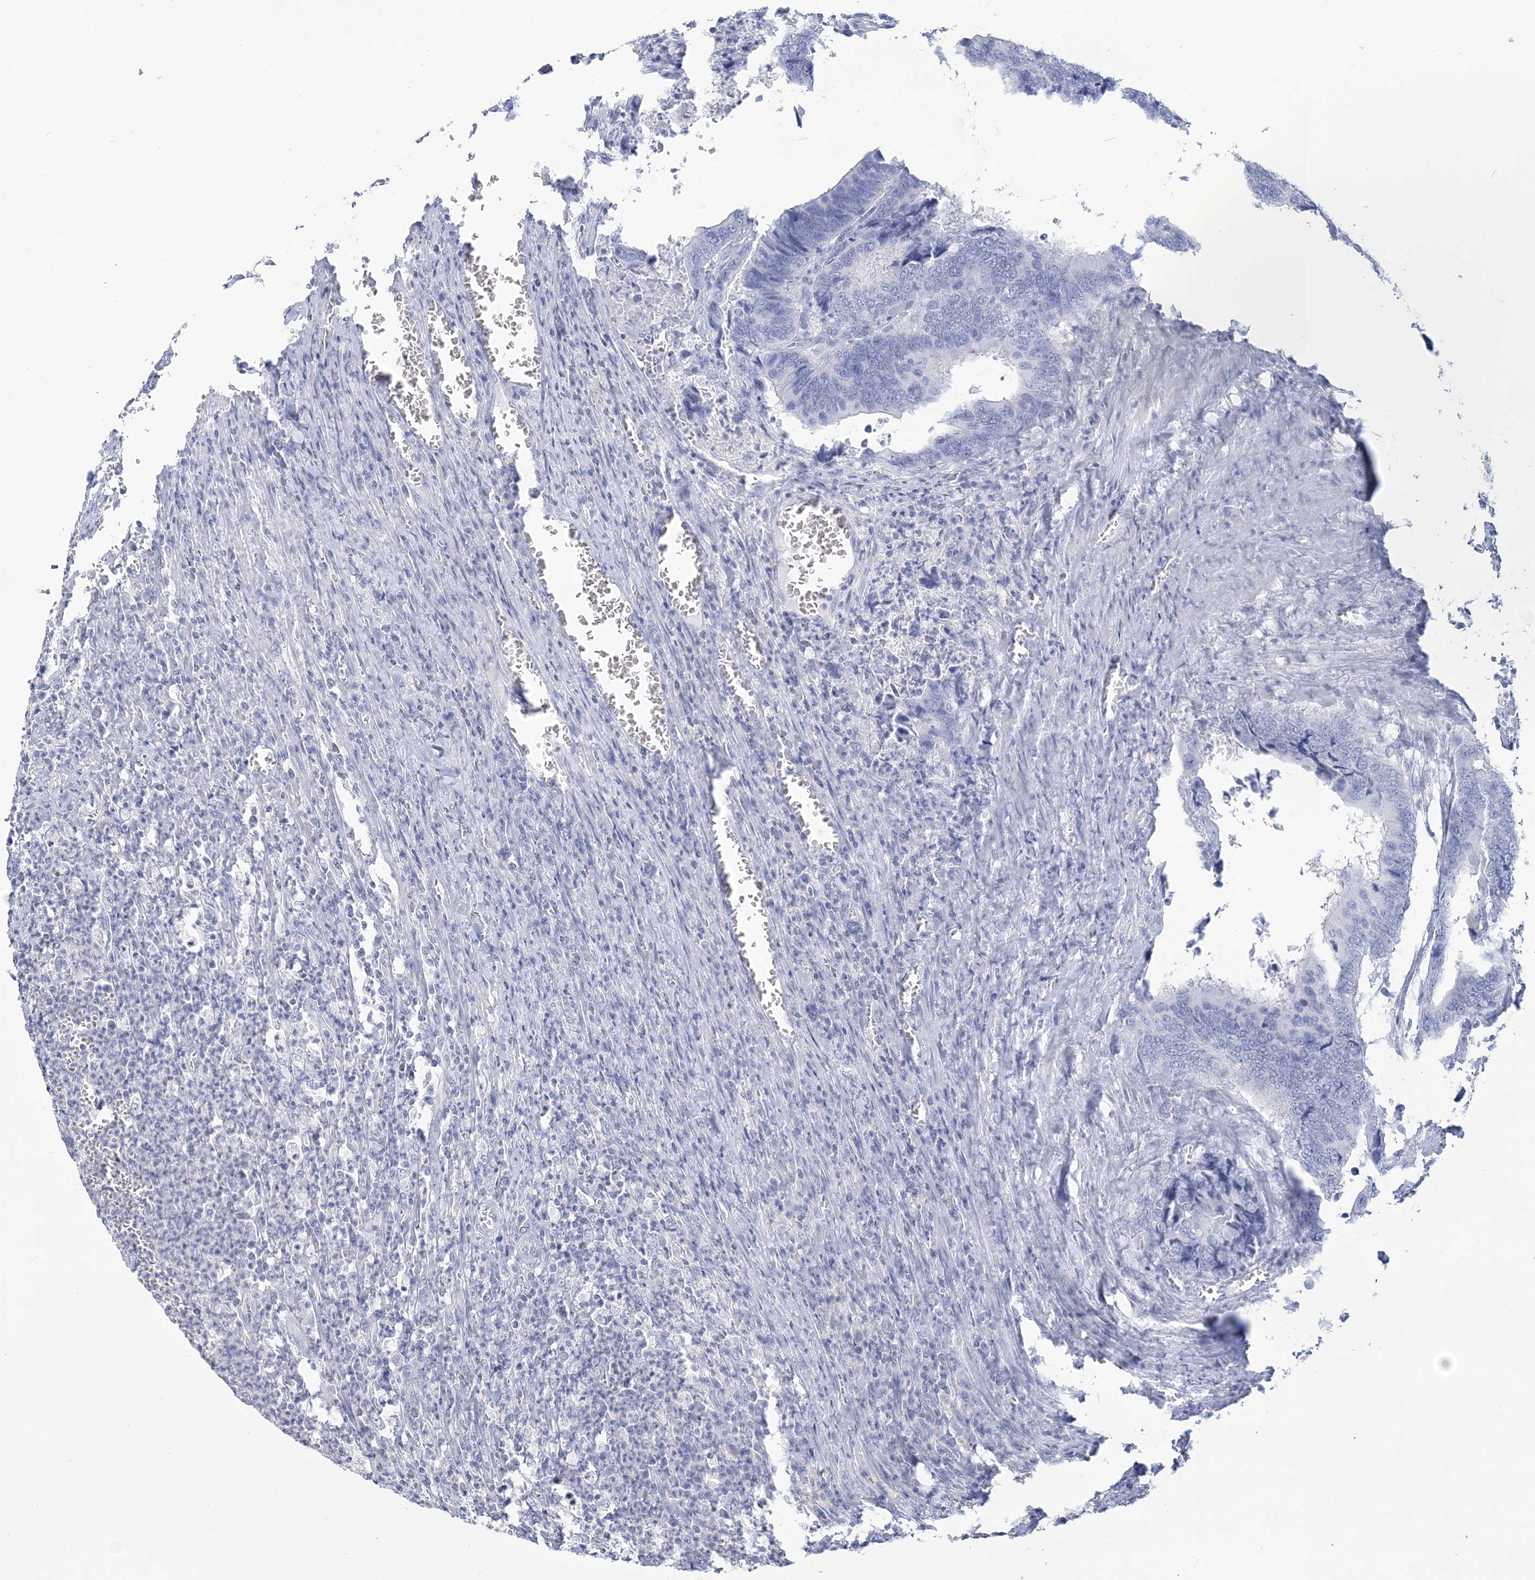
{"staining": {"intensity": "negative", "quantity": "none", "location": "none"}, "tissue": "colorectal cancer", "cell_type": "Tumor cells", "image_type": "cancer", "snomed": [{"axis": "morphology", "description": "Adenocarcinoma, NOS"}, {"axis": "topography", "description": "Colon"}], "caption": "Human colorectal cancer (adenocarcinoma) stained for a protein using immunohistochemistry (IHC) exhibits no positivity in tumor cells.", "gene": "ANKS1A", "patient": {"sex": "male", "age": 72}}